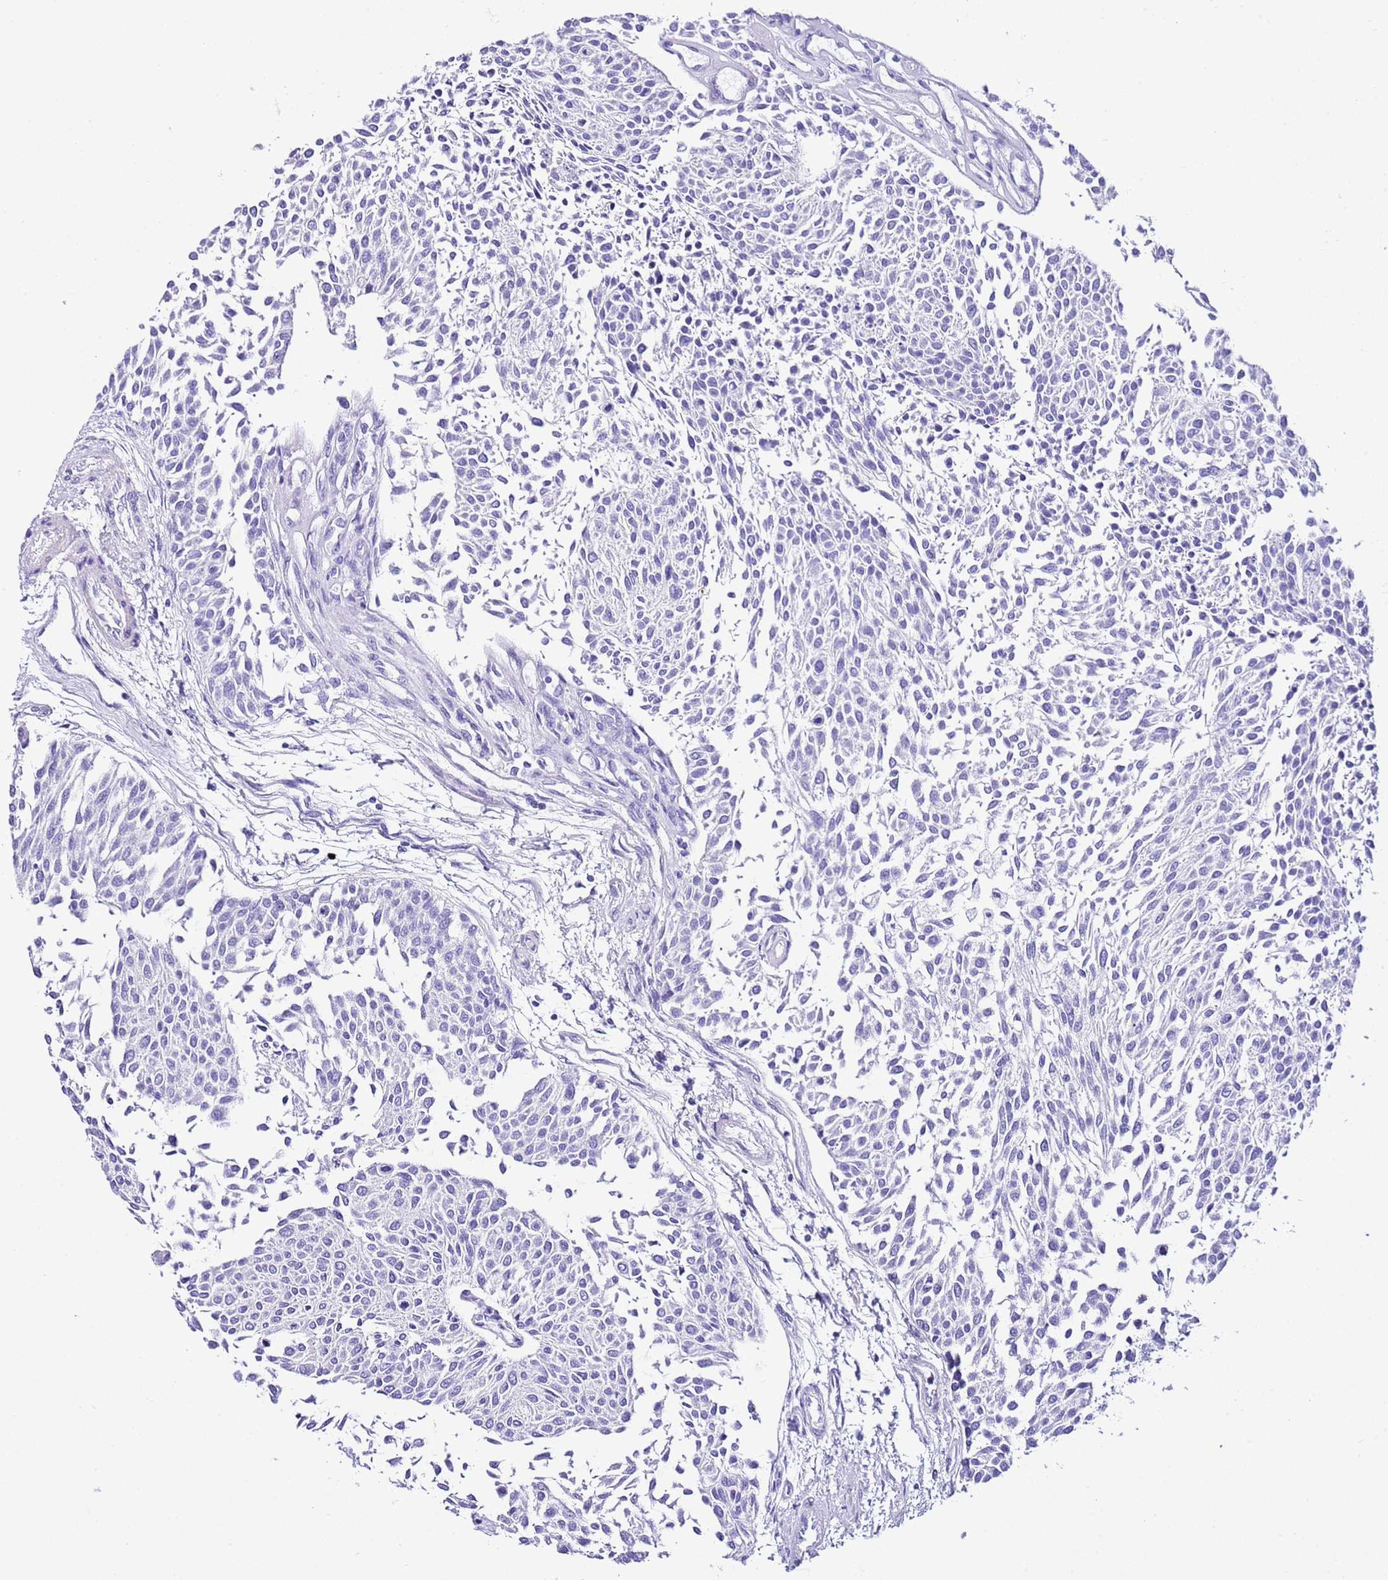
{"staining": {"intensity": "negative", "quantity": "none", "location": "none"}, "tissue": "urothelial cancer", "cell_type": "Tumor cells", "image_type": "cancer", "snomed": [{"axis": "morphology", "description": "Urothelial carcinoma, NOS"}, {"axis": "topography", "description": "Urinary bladder"}], "caption": "This is an immunohistochemistry (IHC) micrograph of transitional cell carcinoma. There is no expression in tumor cells.", "gene": "KCNC1", "patient": {"sex": "male", "age": 55}}